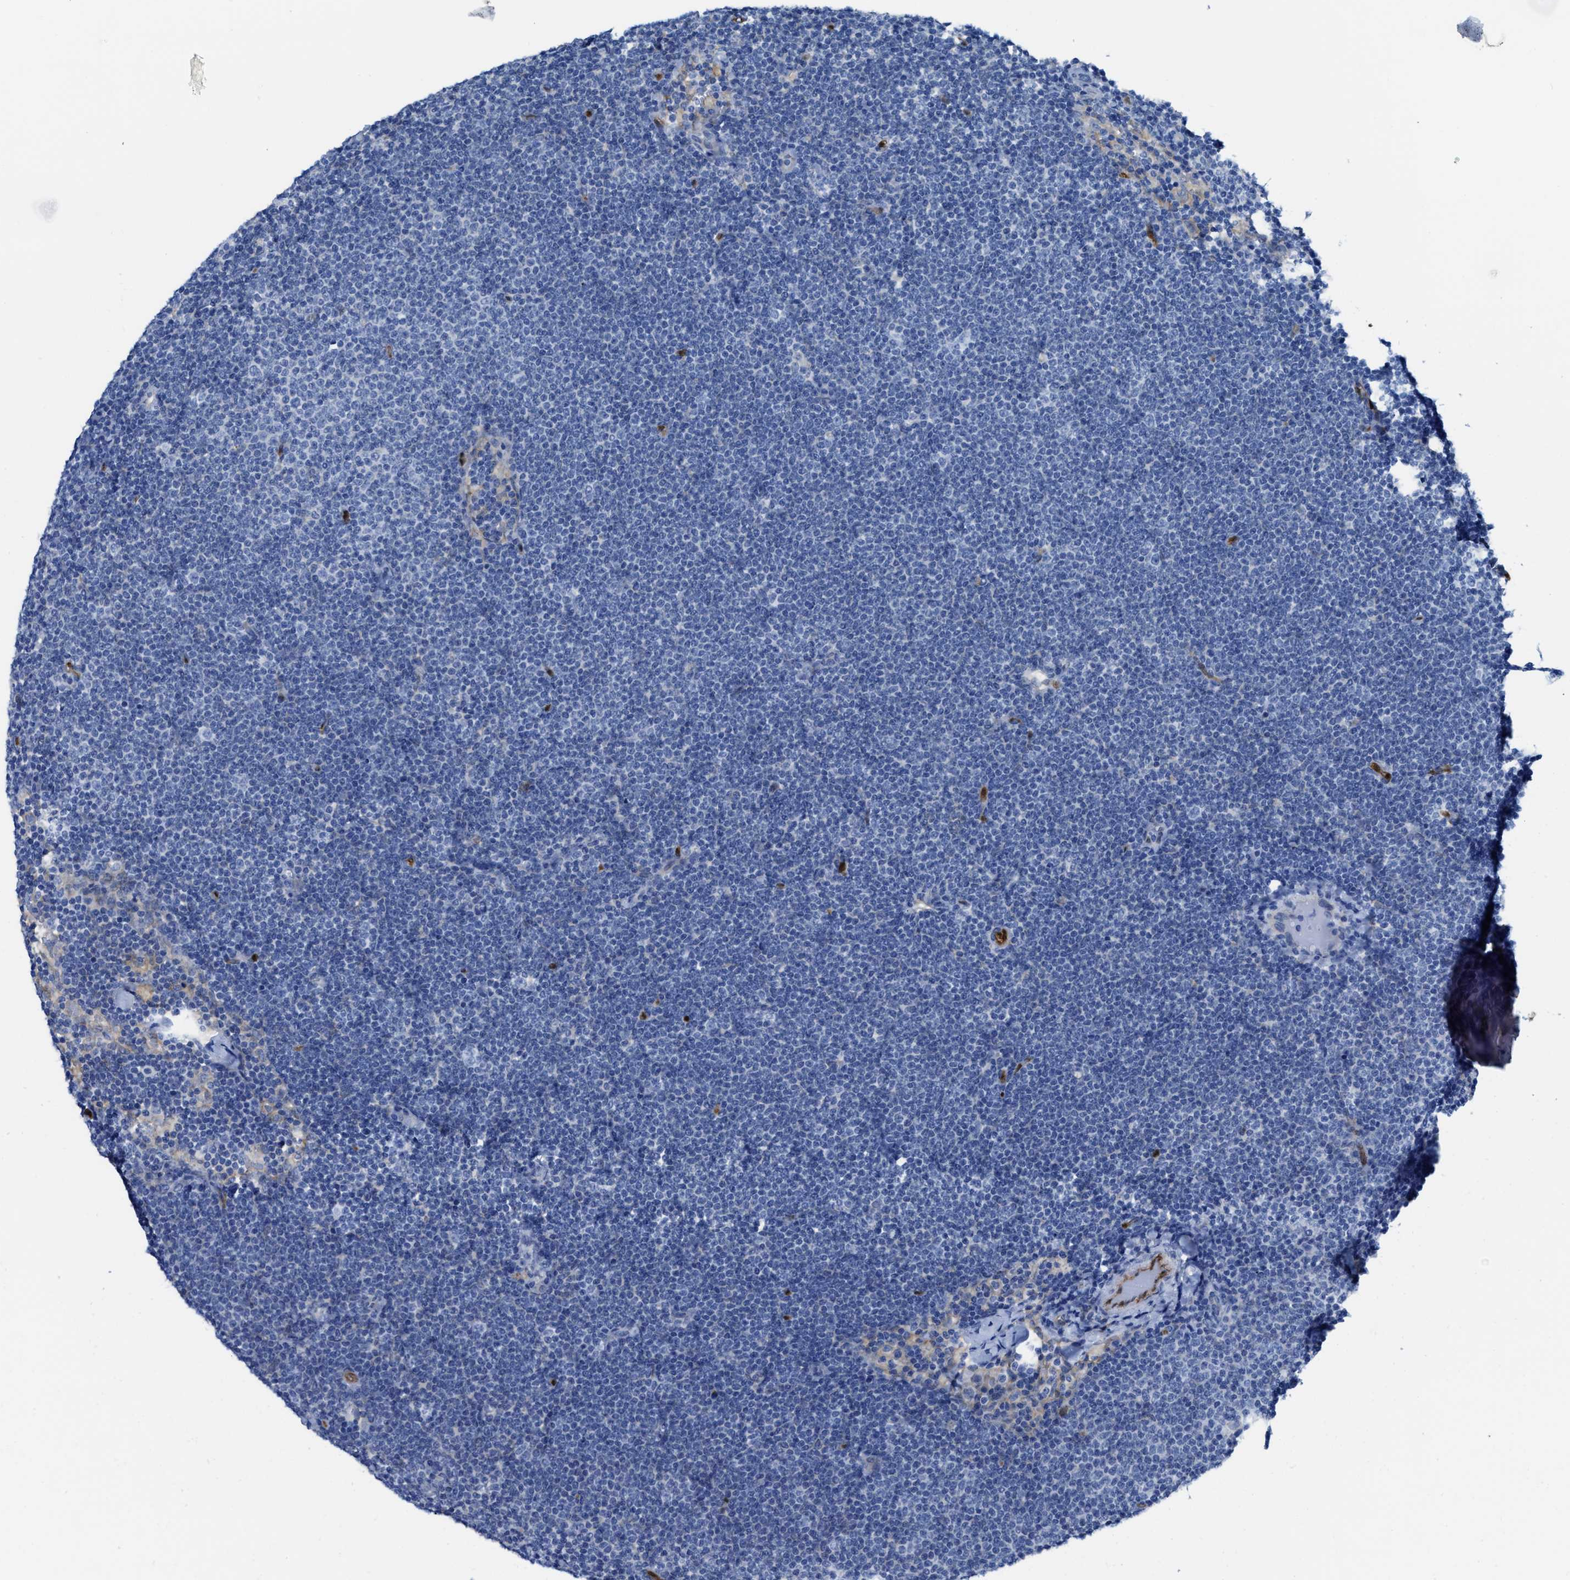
{"staining": {"intensity": "negative", "quantity": "none", "location": "none"}, "tissue": "lymphoma", "cell_type": "Tumor cells", "image_type": "cancer", "snomed": [{"axis": "morphology", "description": "Malignant lymphoma, non-Hodgkin's type, Low grade"}, {"axis": "topography", "description": "Lymph node"}], "caption": "The image reveals no staining of tumor cells in malignant lymphoma, non-Hodgkin's type (low-grade).", "gene": "ASS1", "patient": {"sex": "female", "age": 53}}